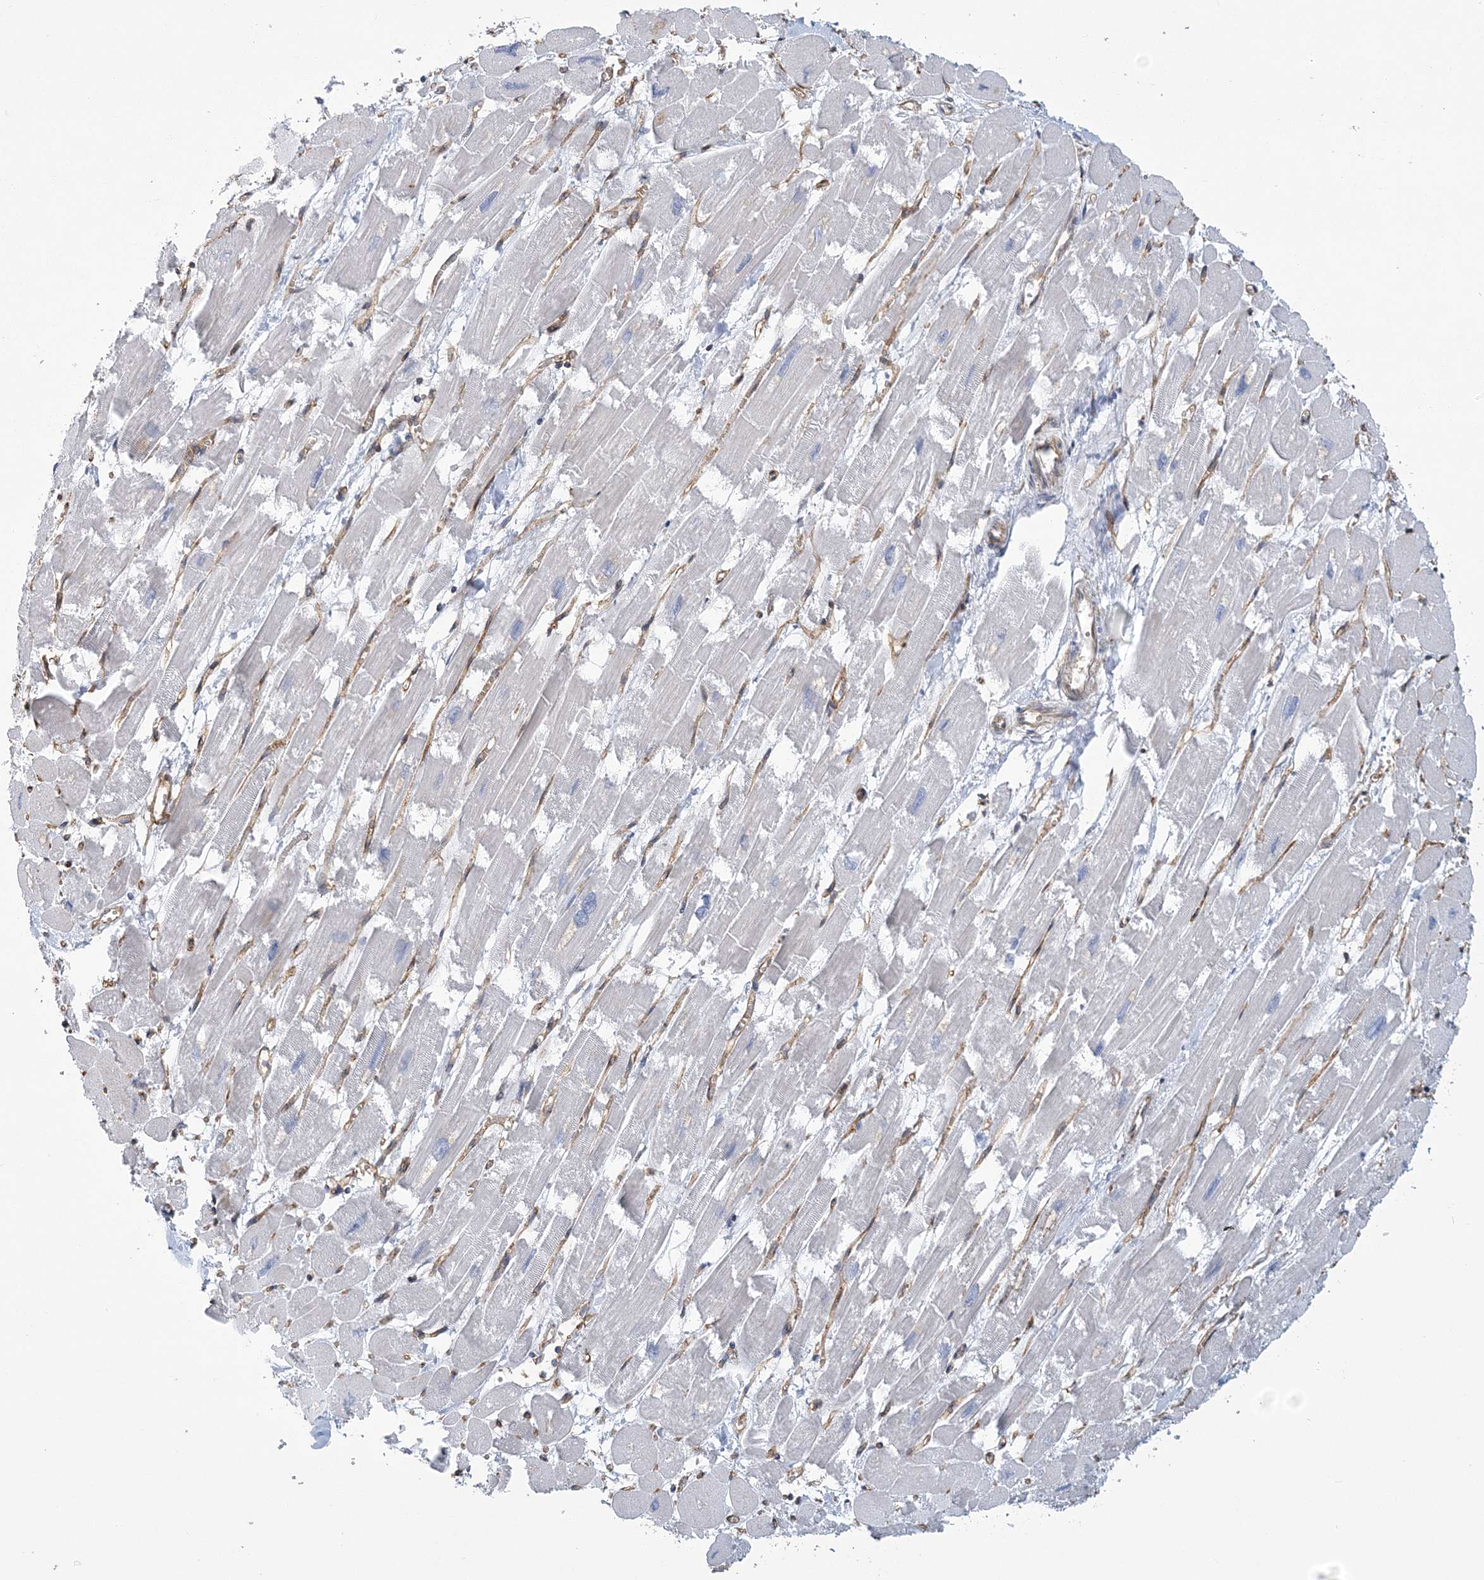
{"staining": {"intensity": "negative", "quantity": "none", "location": "none"}, "tissue": "heart muscle", "cell_type": "Cardiomyocytes", "image_type": "normal", "snomed": [{"axis": "morphology", "description": "Normal tissue, NOS"}, {"axis": "topography", "description": "Heart"}], "caption": "Histopathology image shows no protein staining in cardiomyocytes of unremarkable heart muscle.", "gene": "ARAP2", "patient": {"sex": "male", "age": 54}}